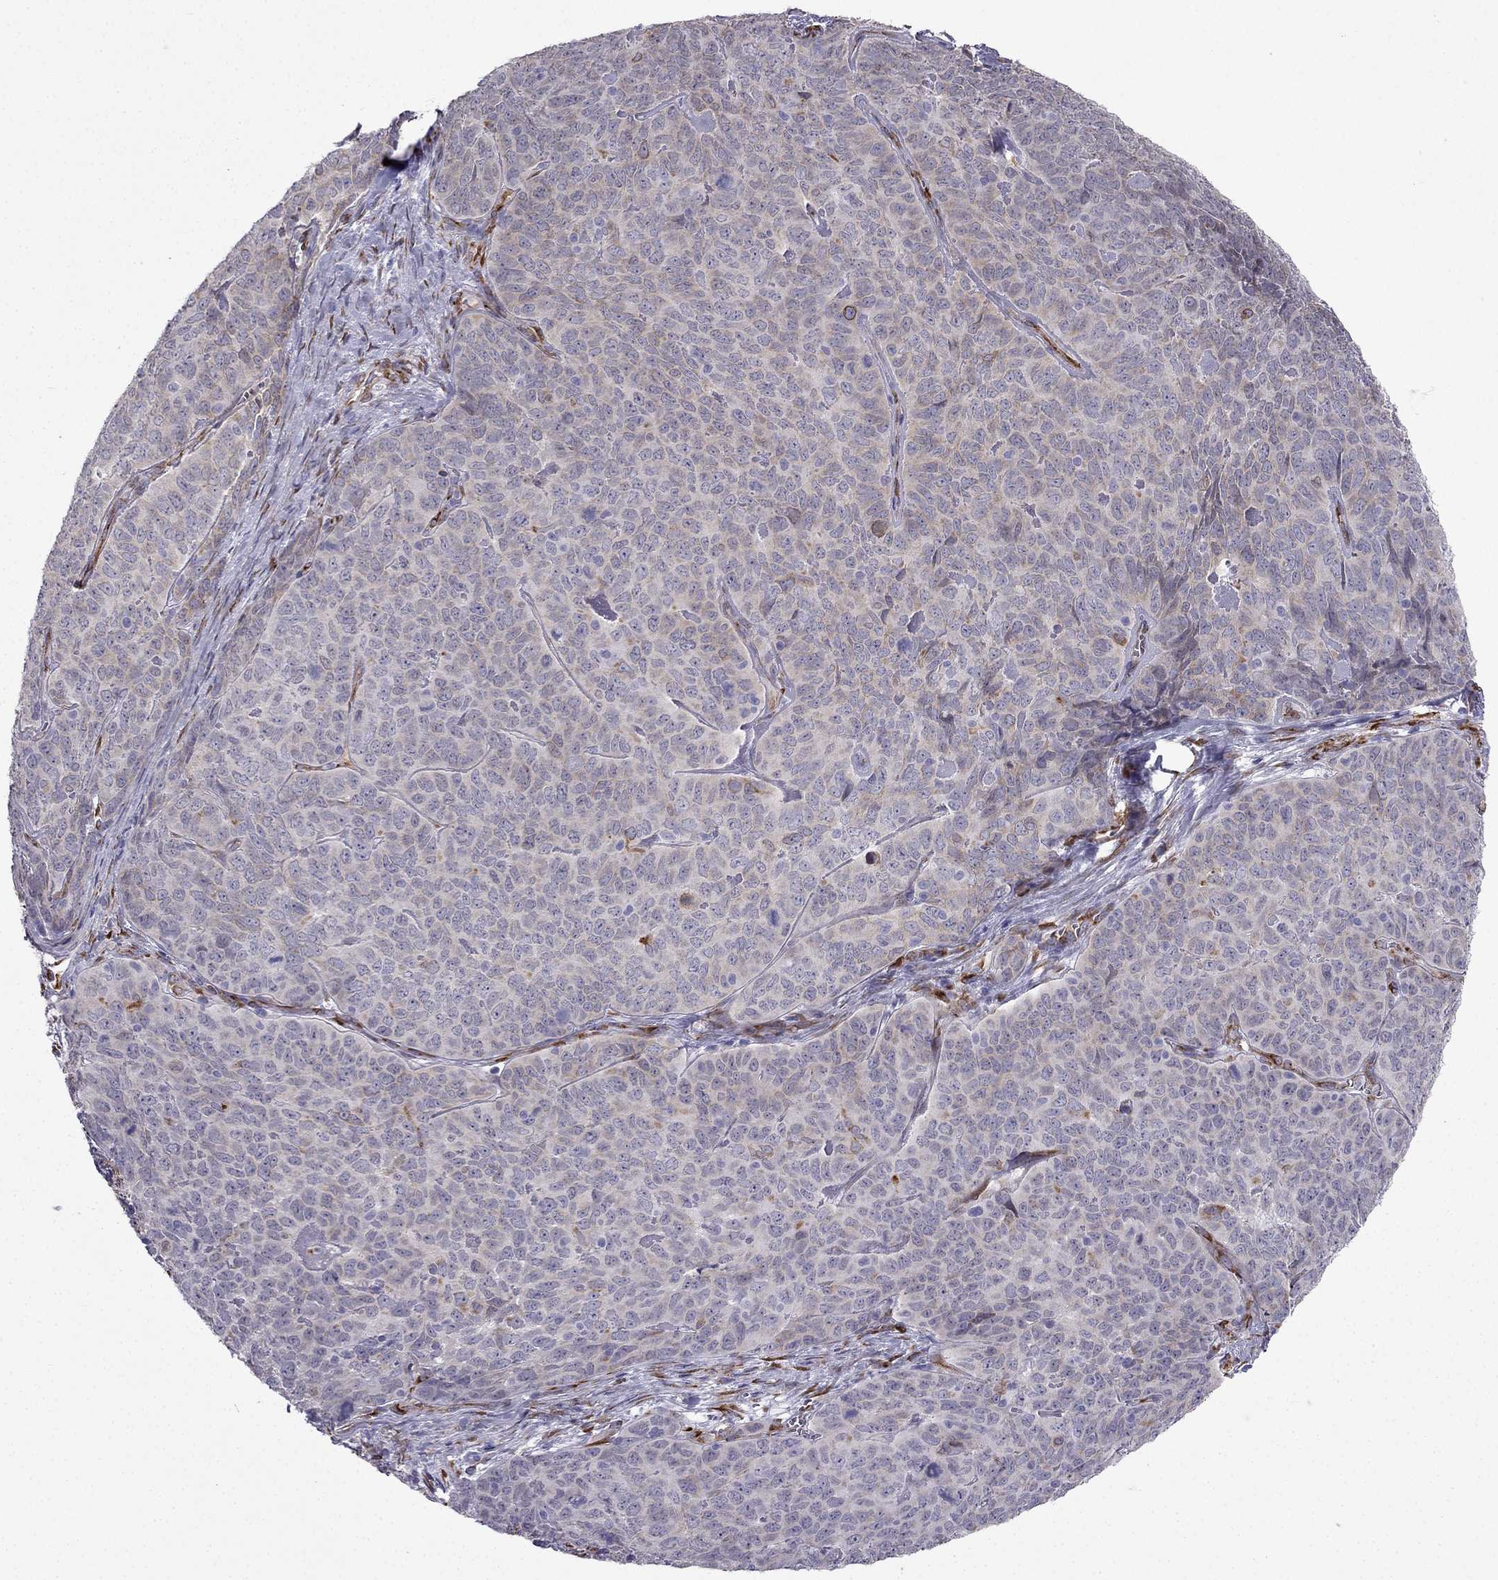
{"staining": {"intensity": "negative", "quantity": "none", "location": "none"}, "tissue": "skin cancer", "cell_type": "Tumor cells", "image_type": "cancer", "snomed": [{"axis": "morphology", "description": "Squamous cell carcinoma, NOS"}, {"axis": "topography", "description": "Skin"}, {"axis": "topography", "description": "Anal"}], "caption": "Immunohistochemistry (IHC) photomicrograph of human skin cancer (squamous cell carcinoma) stained for a protein (brown), which shows no positivity in tumor cells.", "gene": "IKBIP", "patient": {"sex": "female", "age": 51}}